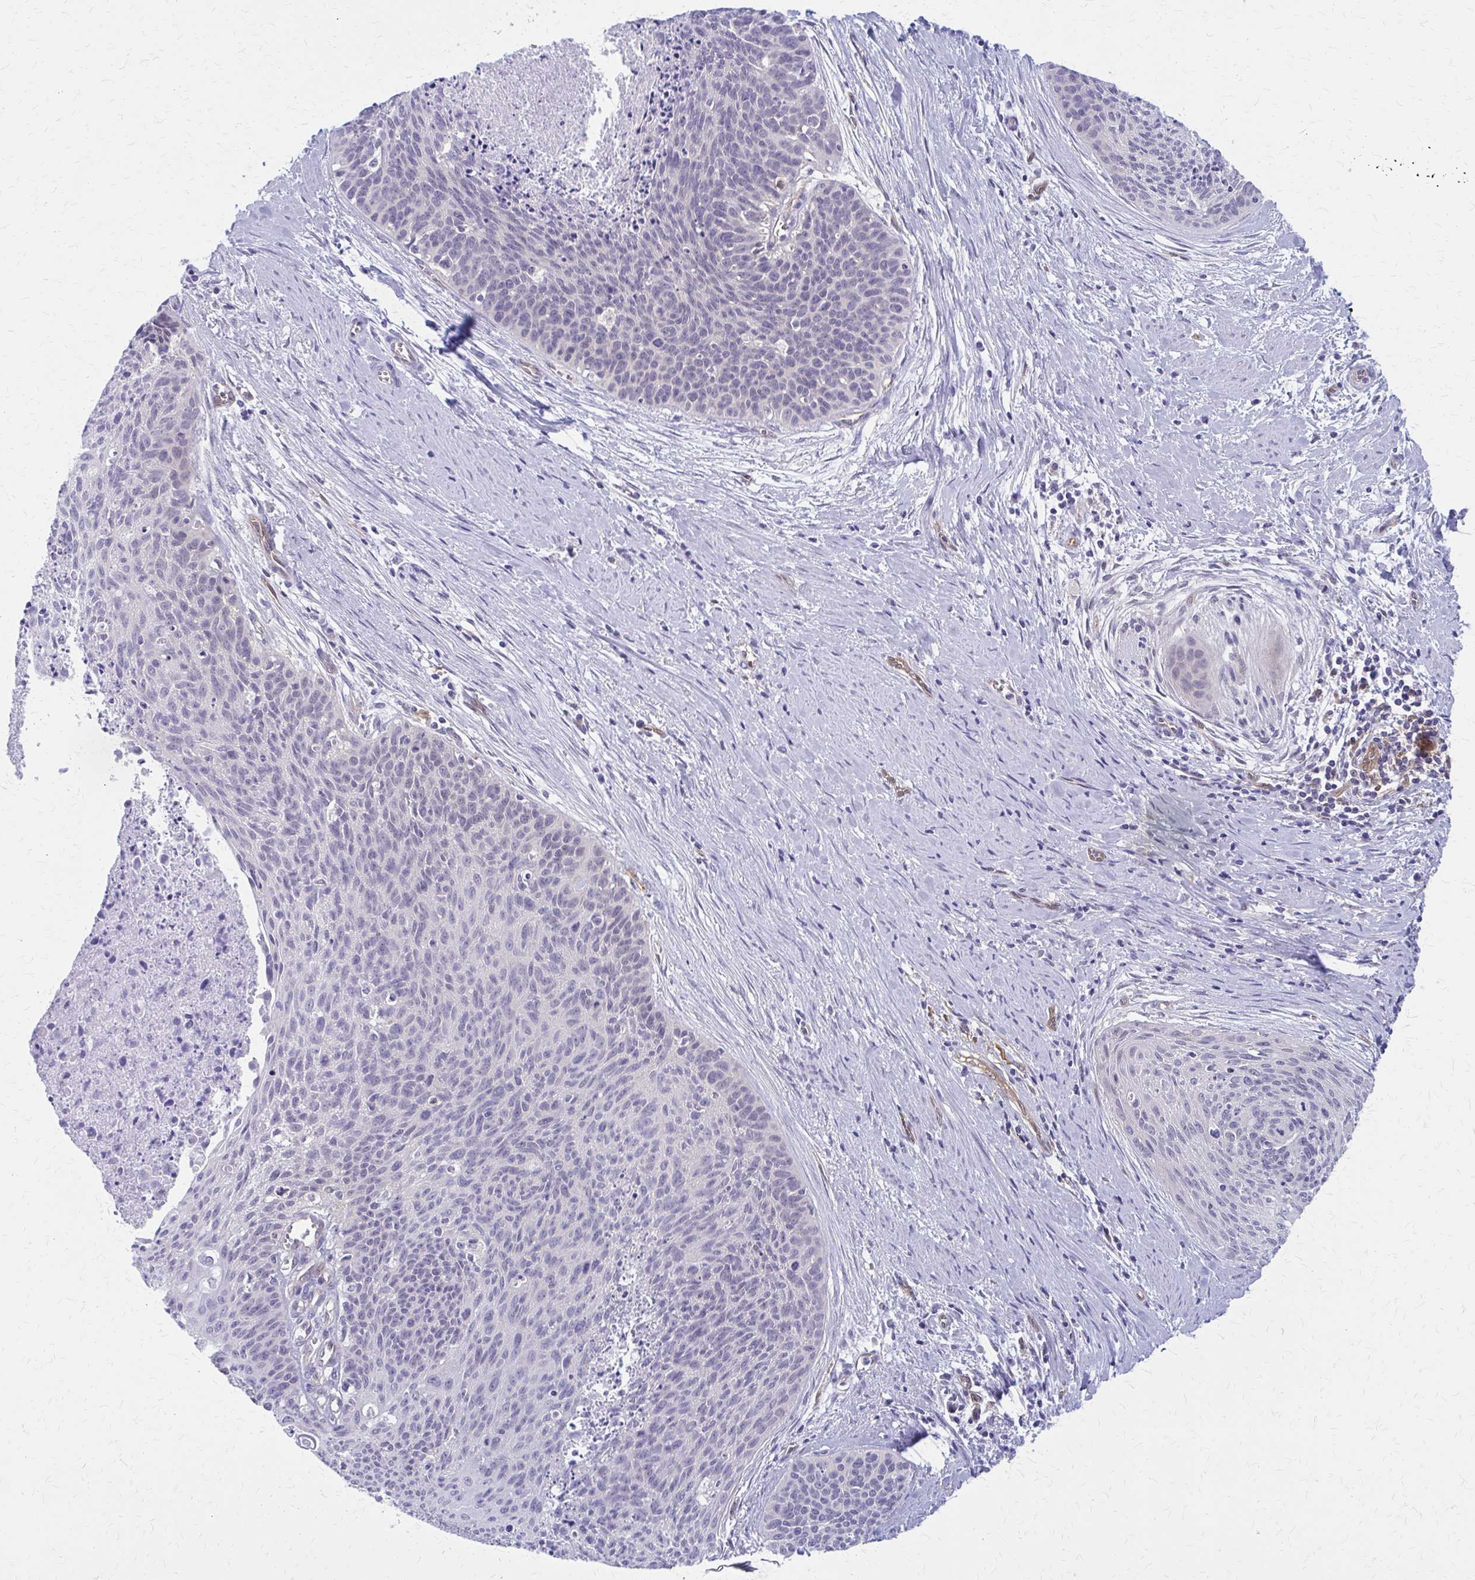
{"staining": {"intensity": "negative", "quantity": "none", "location": "none"}, "tissue": "cervical cancer", "cell_type": "Tumor cells", "image_type": "cancer", "snomed": [{"axis": "morphology", "description": "Squamous cell carcinoma, NOS"}, {"axis": "topography", "description": "Cervix"}], "caption": "Human cervical cancer stained for a protein using IHC displays no positivity in tumor cells.", "gene": "CLIC2", "patient": {"sex": "female", "age": 55}}